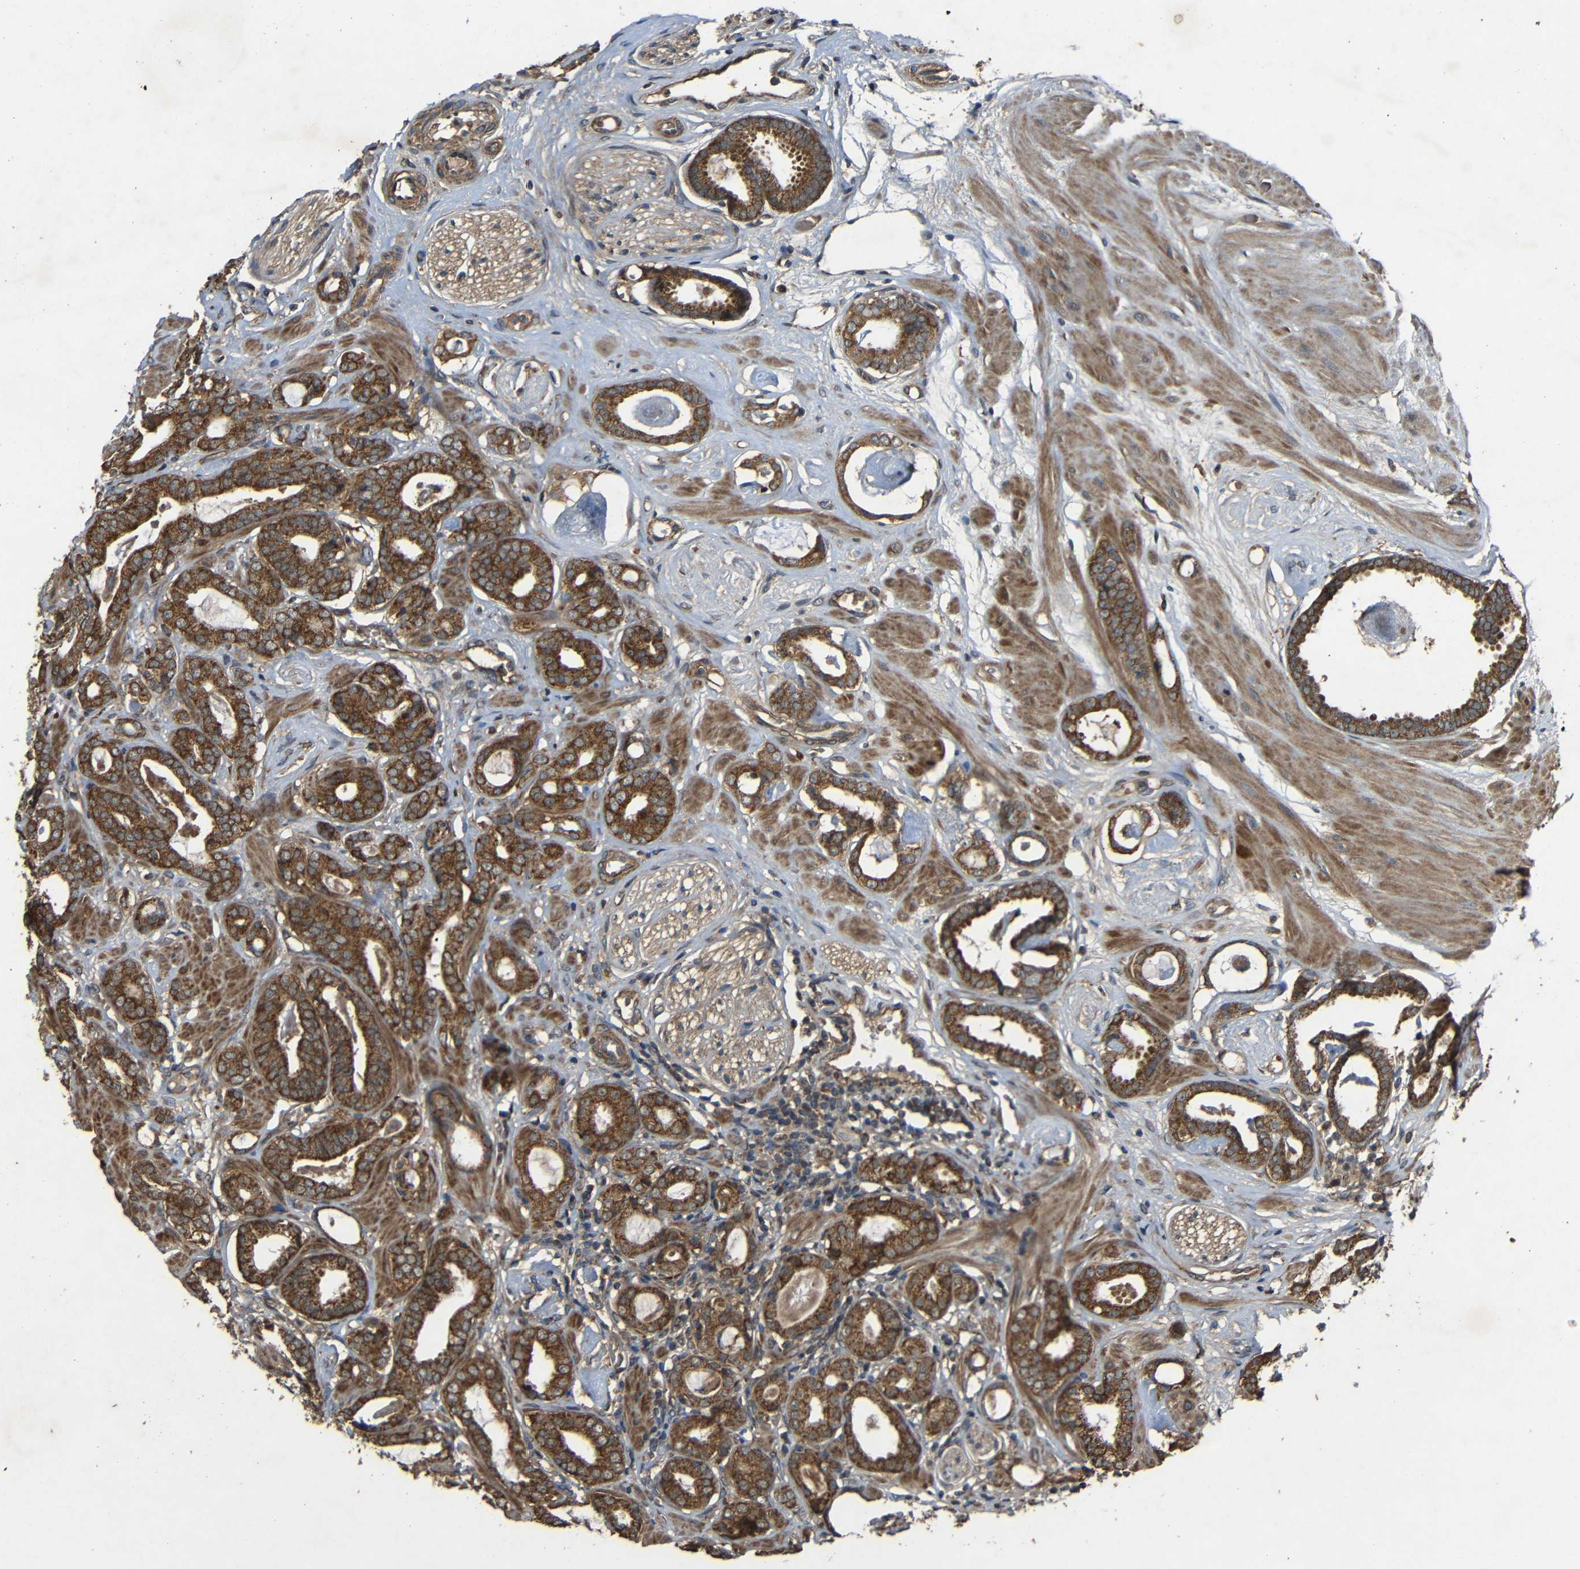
{"staining": {"intensity": "strong", "quantity": ">75%", "location": "cytoplasmic/membranous"}, "tissue": "prostate cancer", "cell_type": "Tumor cells", "image_type": "cancer", "snomed": [{"axis": "morphology", "description": "Adenocarcinoma, Low grade"}, {"axis": "topography", "description": "Prostate"}], "caption": "Strong cytoplasmic/membranous positivity for a protein is present in approximately >75% of tumor cells of prostate low-grade adenocarcinoma using immunohistochemistry (IHC).", "gene": "C1GALT1", "patient": {"sex": "male", "age": 53}}